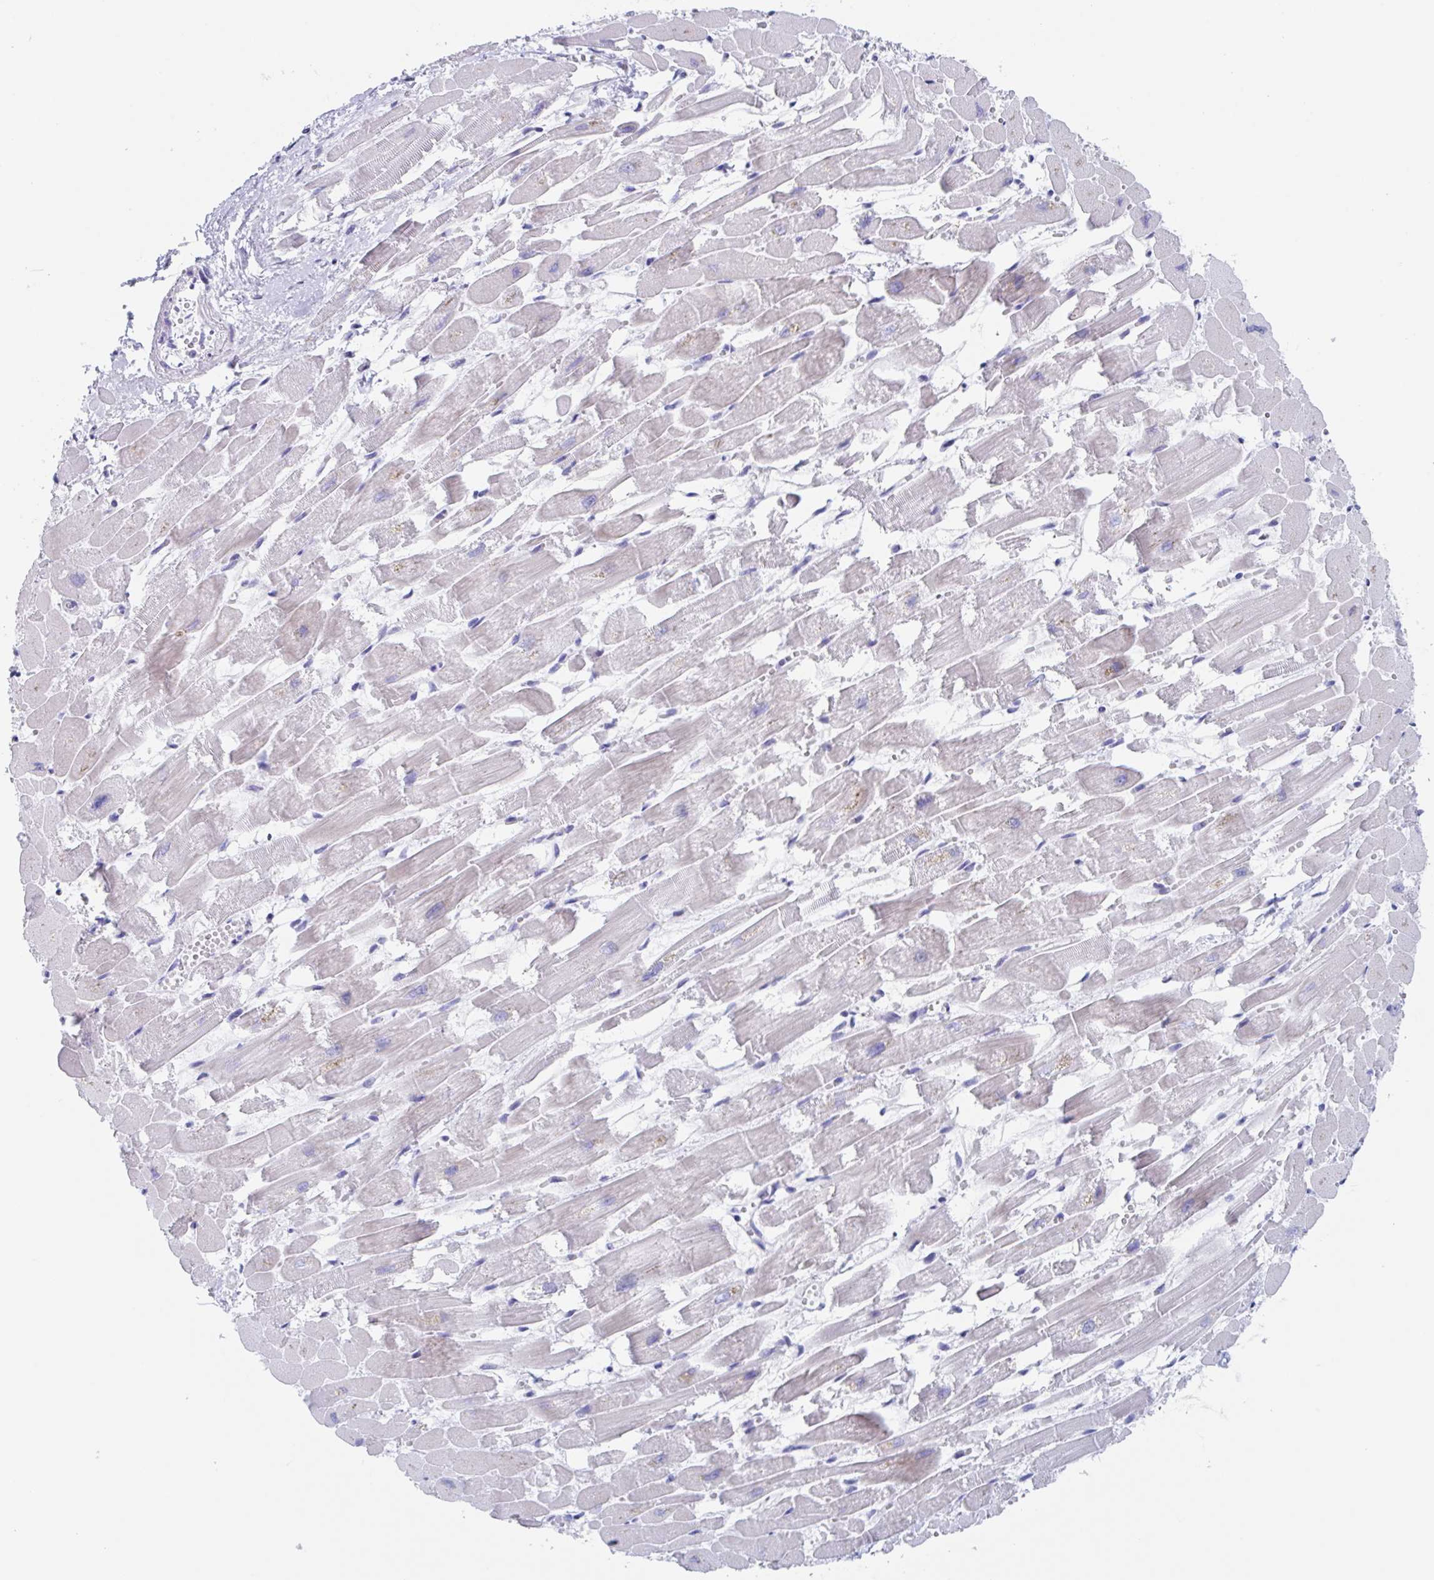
{"staining": {"intensity": "weak", "quantity": "<25%", "location": "cytoplasmic/membranous"}, "tissue": "heart muscle", "cell_type": "Cardiomyocytes", "image_type": "normal", "snomed": [{"axis": "morphology", "description": "Normal tissue, NOS"}, {"axis": "topography", "description": "Heart"}], "caption": "Cardiomyocytes show no significant positivity in normal heart muscle. (DAB IHC with hematoxylin counter stain).", "gene": "ZPBP", "patient": {"sex": "female", "age": 52}}